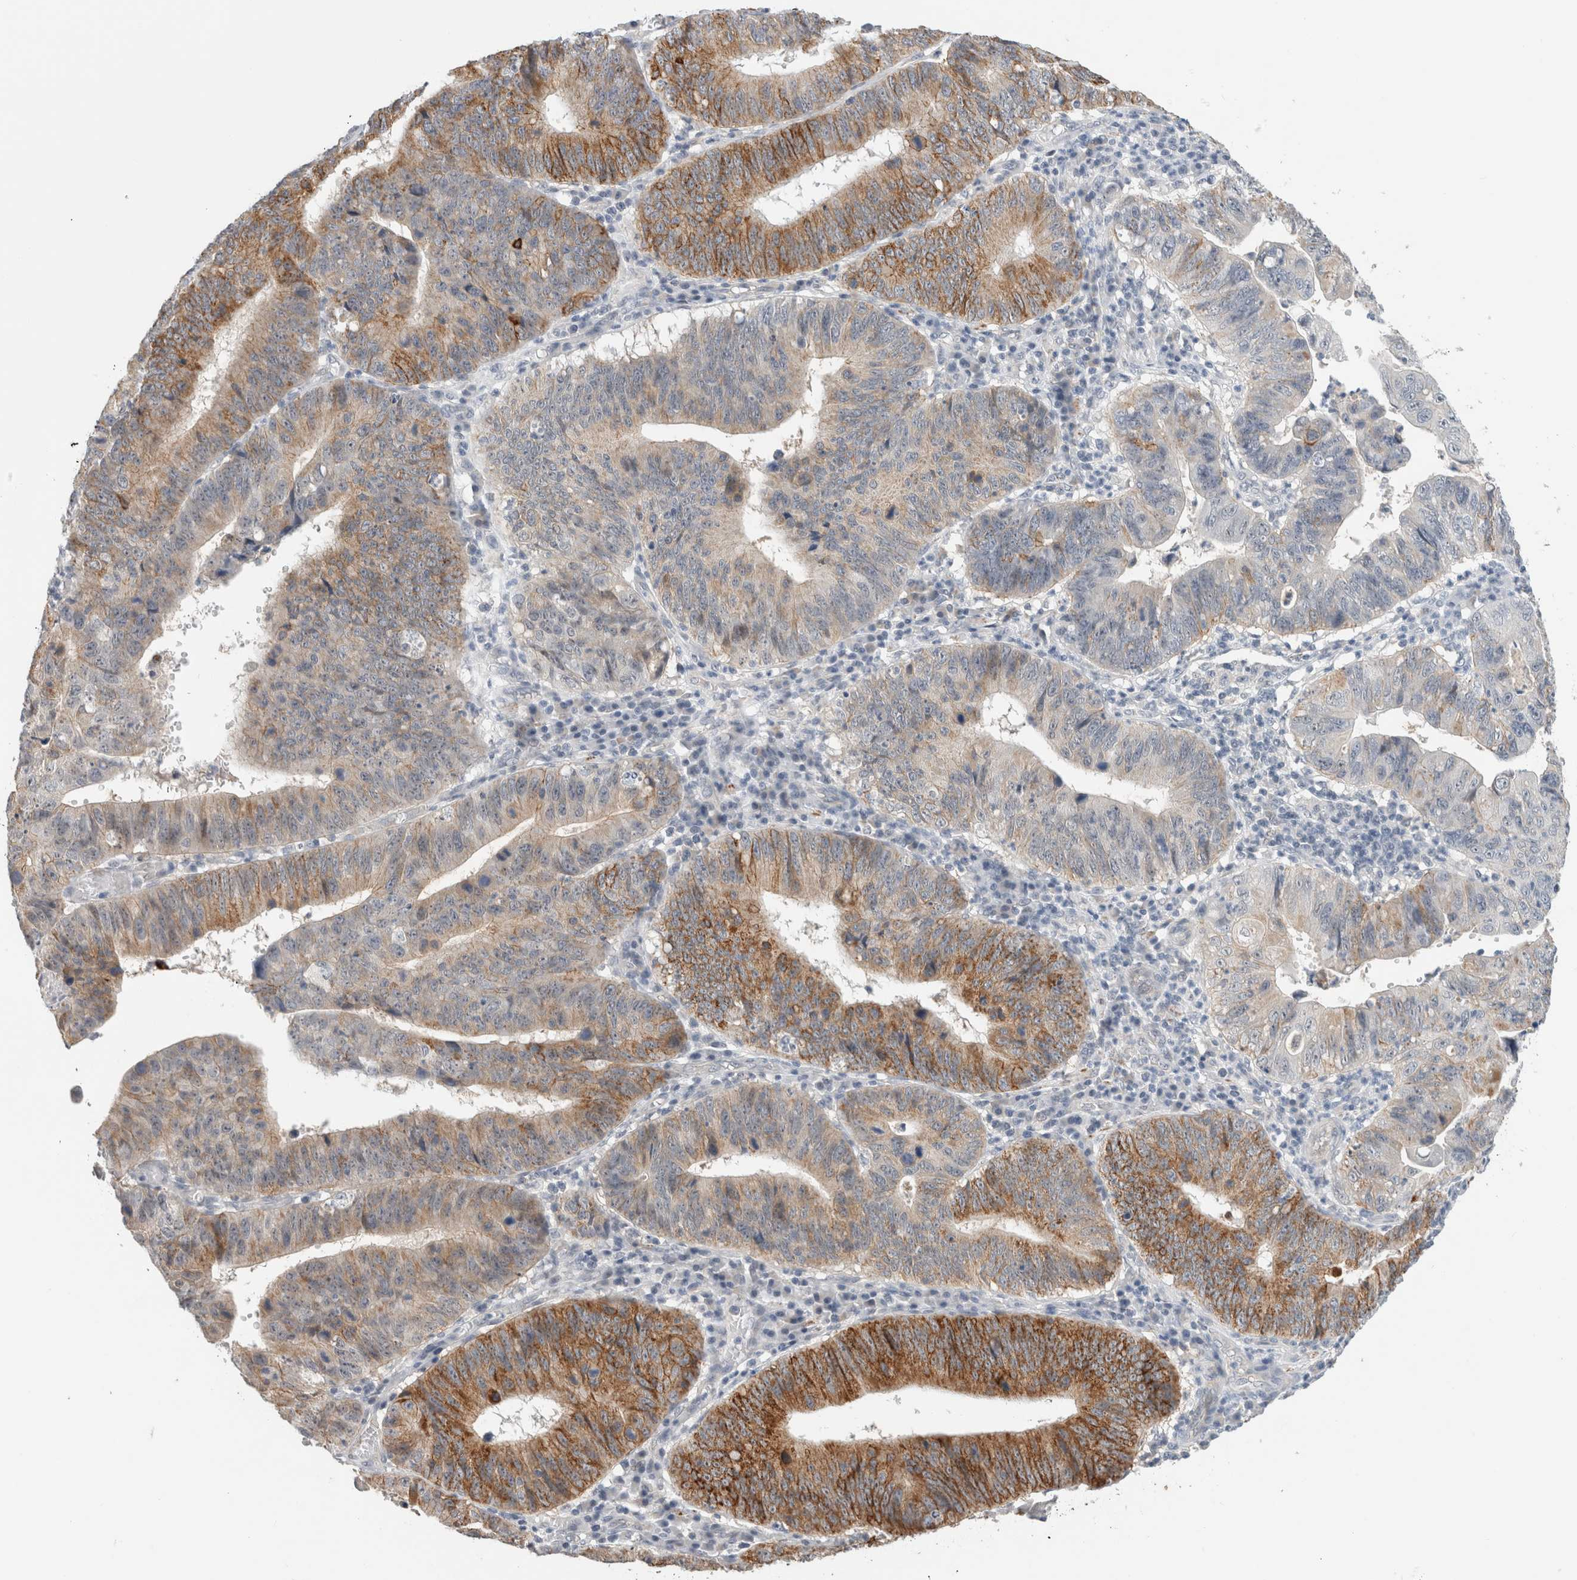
{"staining": {"intensity": "strong", "quantity": "25%-75%", "location": "cytoplasmic/membranous"}, "tissue": "stomach cancer", "cell_type": "Tumor cells", "image_type": "cancer", "snomed": [{"axis": "morphology", "description": "Adenocarcinoma, NOS"}, {"axis": "topography", "description": "Stomach"}], "caption": "This is an image of immunohistochemistry staining of stomach adenocarcinoma, which shows strong staining in the cytoplasmic/membranous of tumor cells.", "gene": "HCN3", "patient": {"sex": "male", "age": 59}}